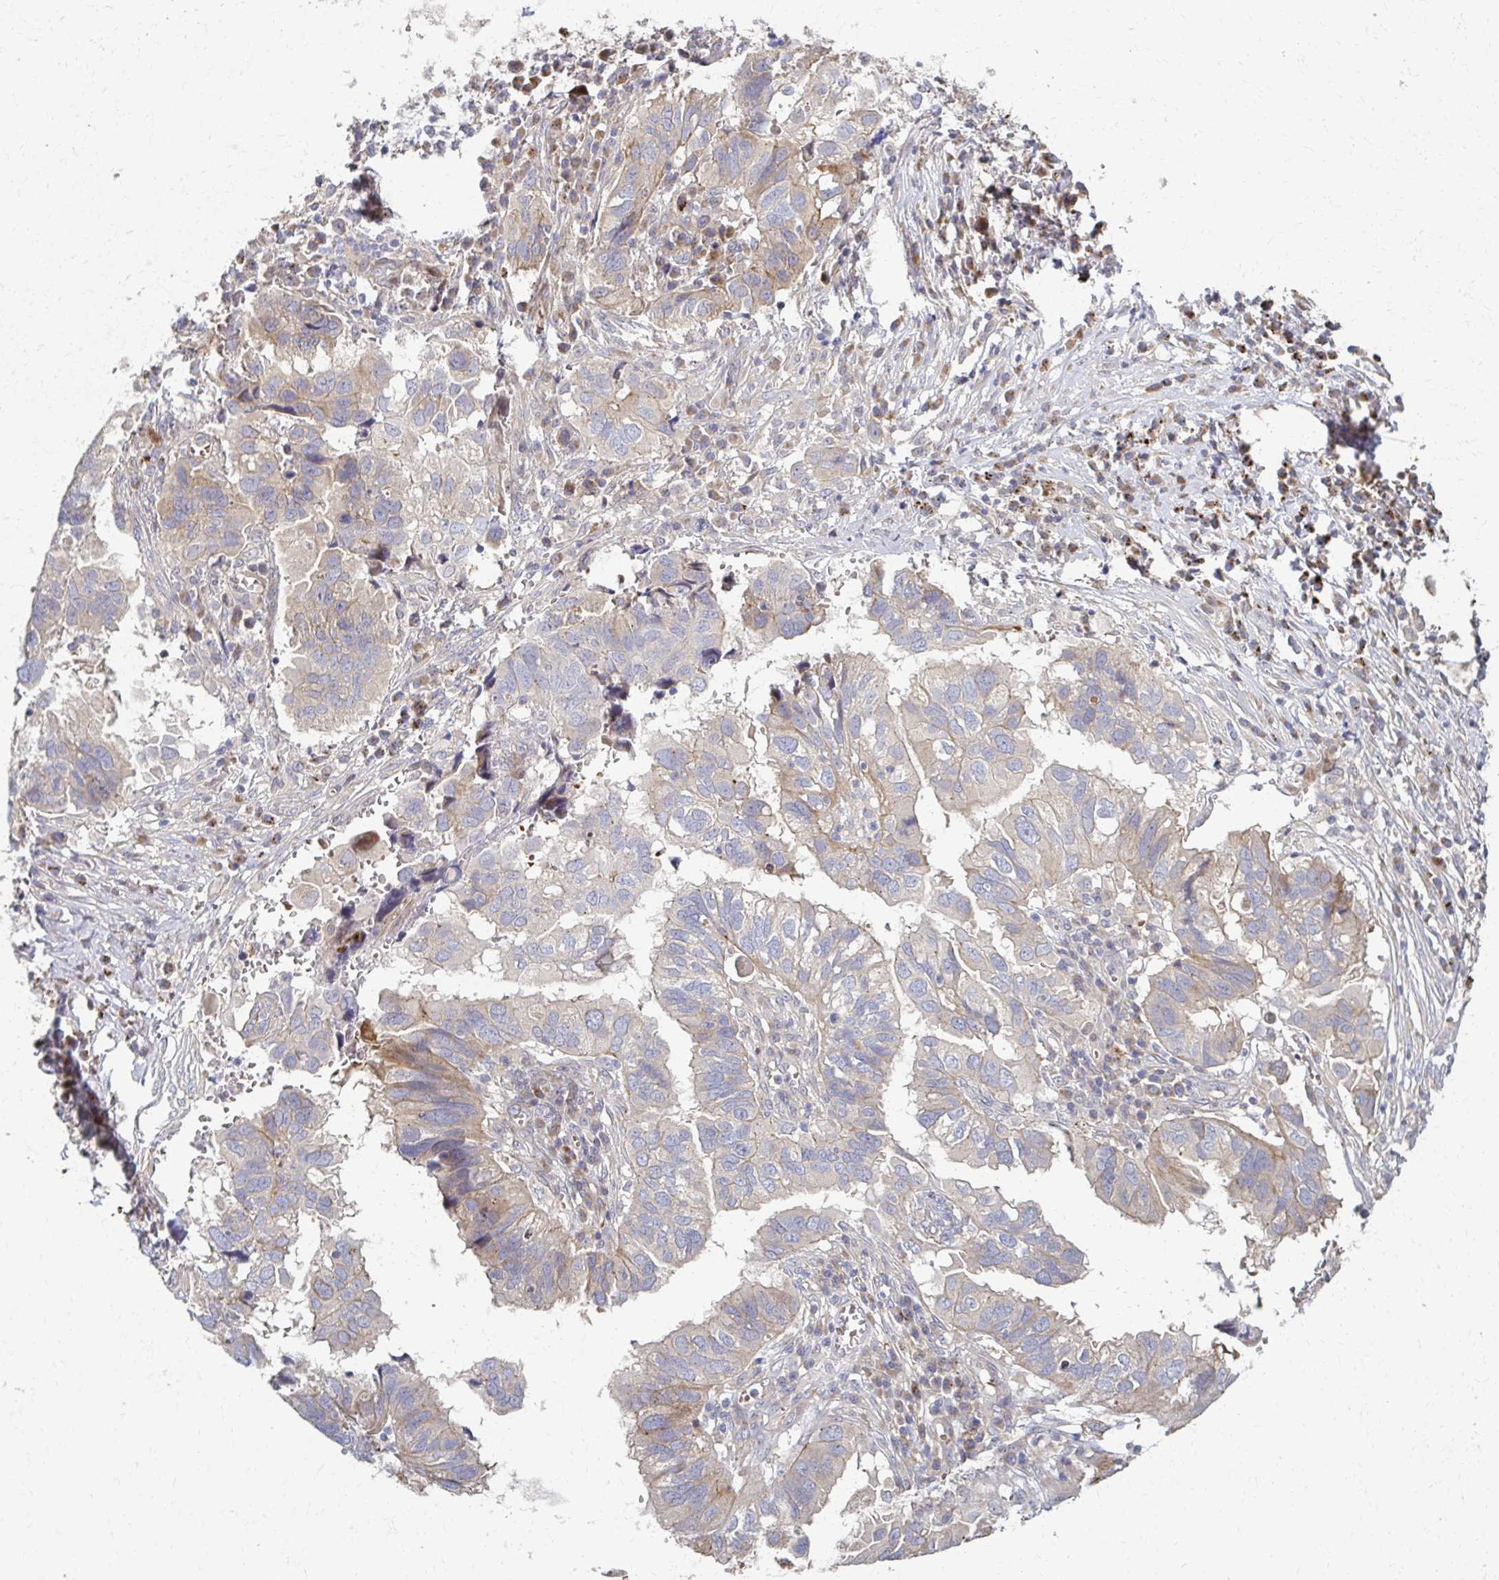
{"staining": {"intensity": "weak", "quantity": "25%-75%", "location": "cytoplasmic/membranous"}, "tissue": "ovarian cancer", "cell_type": "Tumor cells", "image_type": "cancer", "snomed": [{"axis": "morphology", "description": "Cystadenocarcinoma, serous, NOS"}, {"axis": "topography", "description": "Ovary"}], "caption": "There is low levels of weak cytoplasmic/membranous positivity in tumor cells of ovarian cancer (serous cystadenocarcinoma), as demonstrated by immunohistochemical staining (brown color).", "gene": "SKA2", "patient": {"sex": "female", "age": 79}}